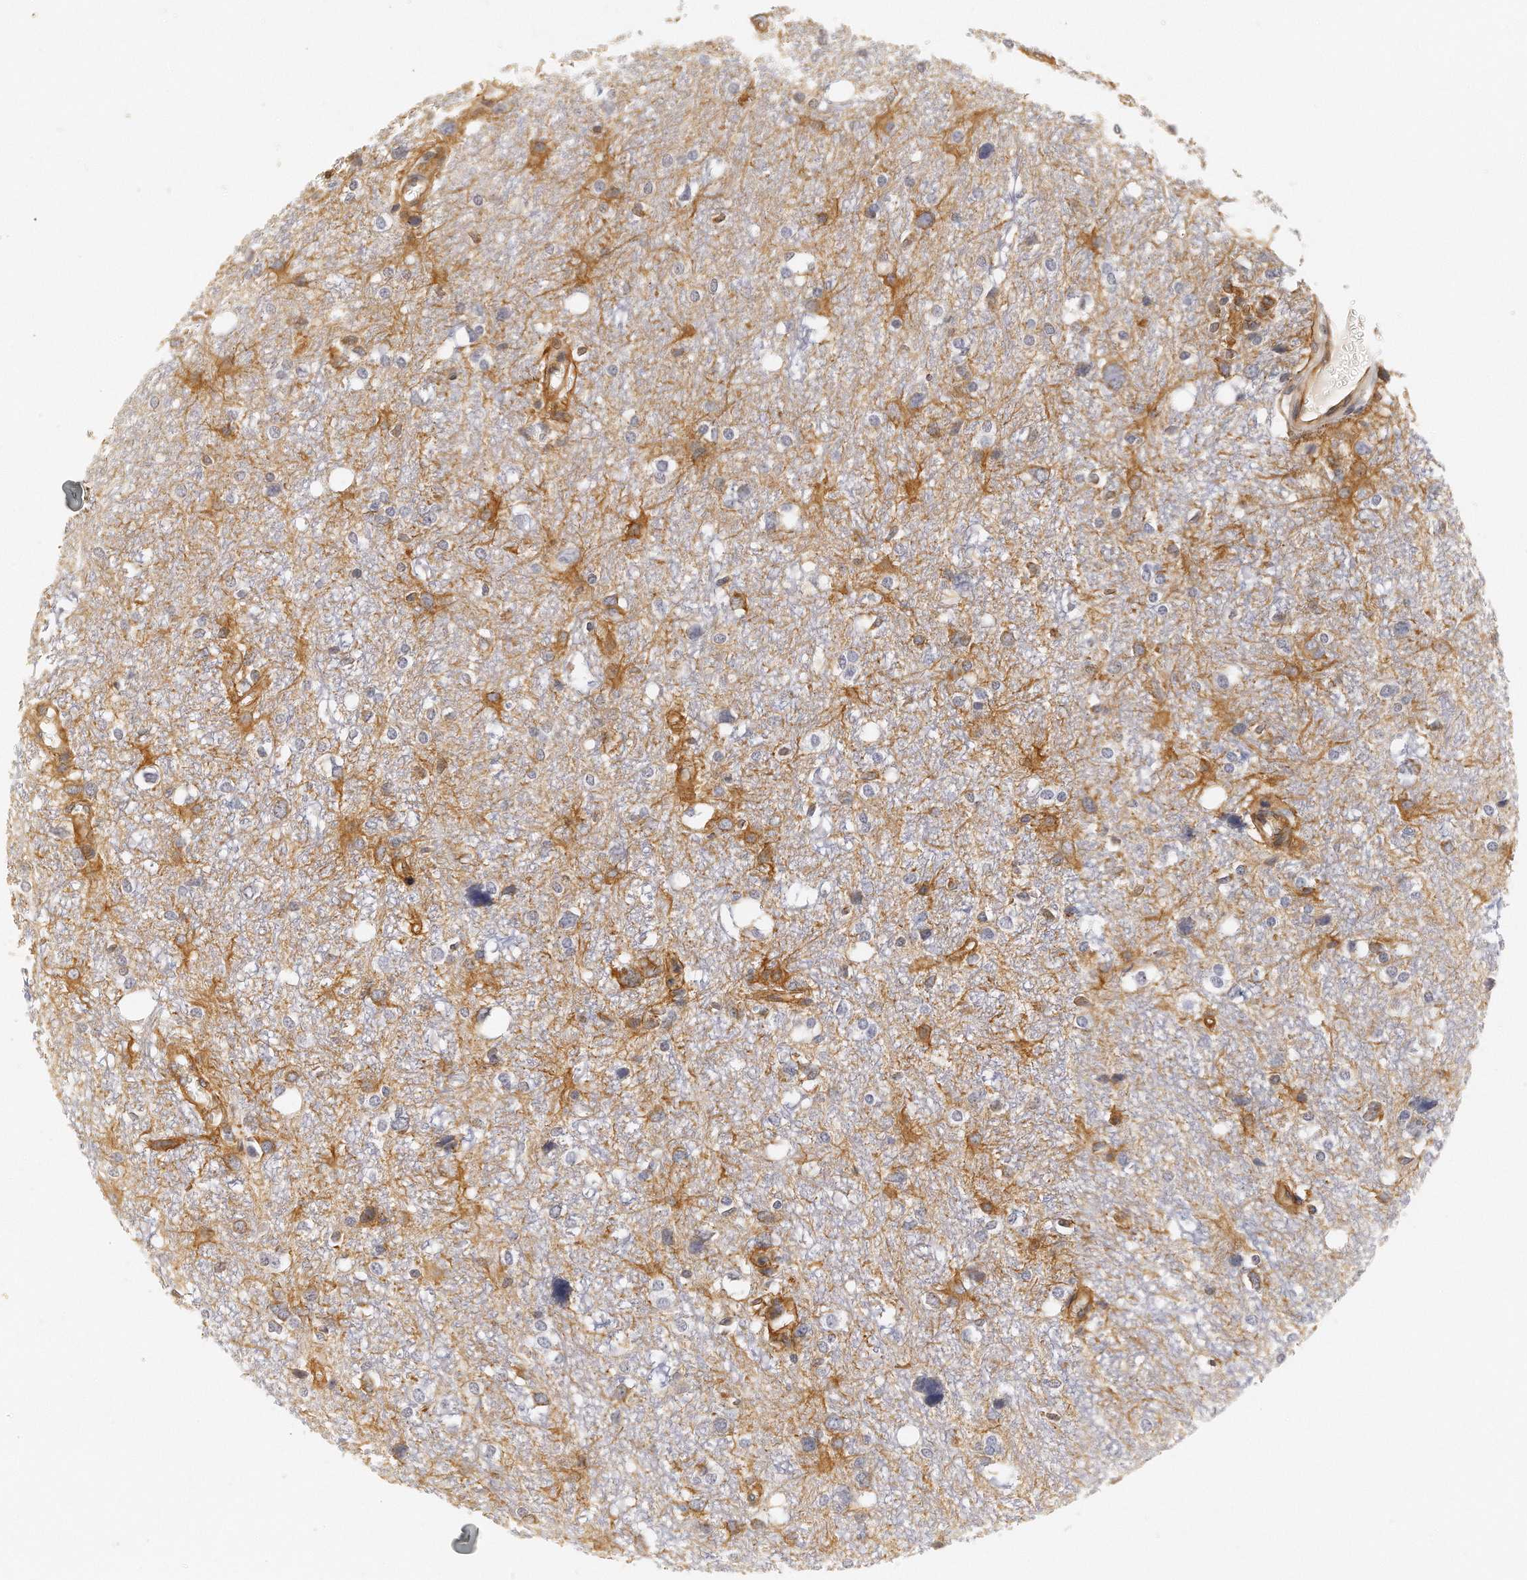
{"staining": {"intensity": "moderate", "quantity": "25%-75%", "location": "cytoplasmic/membranous"}, "tissue": "glioma", "cell_type": "Tumor cells", "image_type": "cancer", "snomed": [{"axis": "morphology", "description": "Glioma, malignant, High grade"}, {"axis": "topography", "description": "Brain"}], "caption": "Moderate cytoplasmic/membranous expression is appreciated in approximately 25%-75% of tumor cells in malignant high-grade glioma.", "gene": "CHST7", "patient": {"sex": "female", "age": 59}}